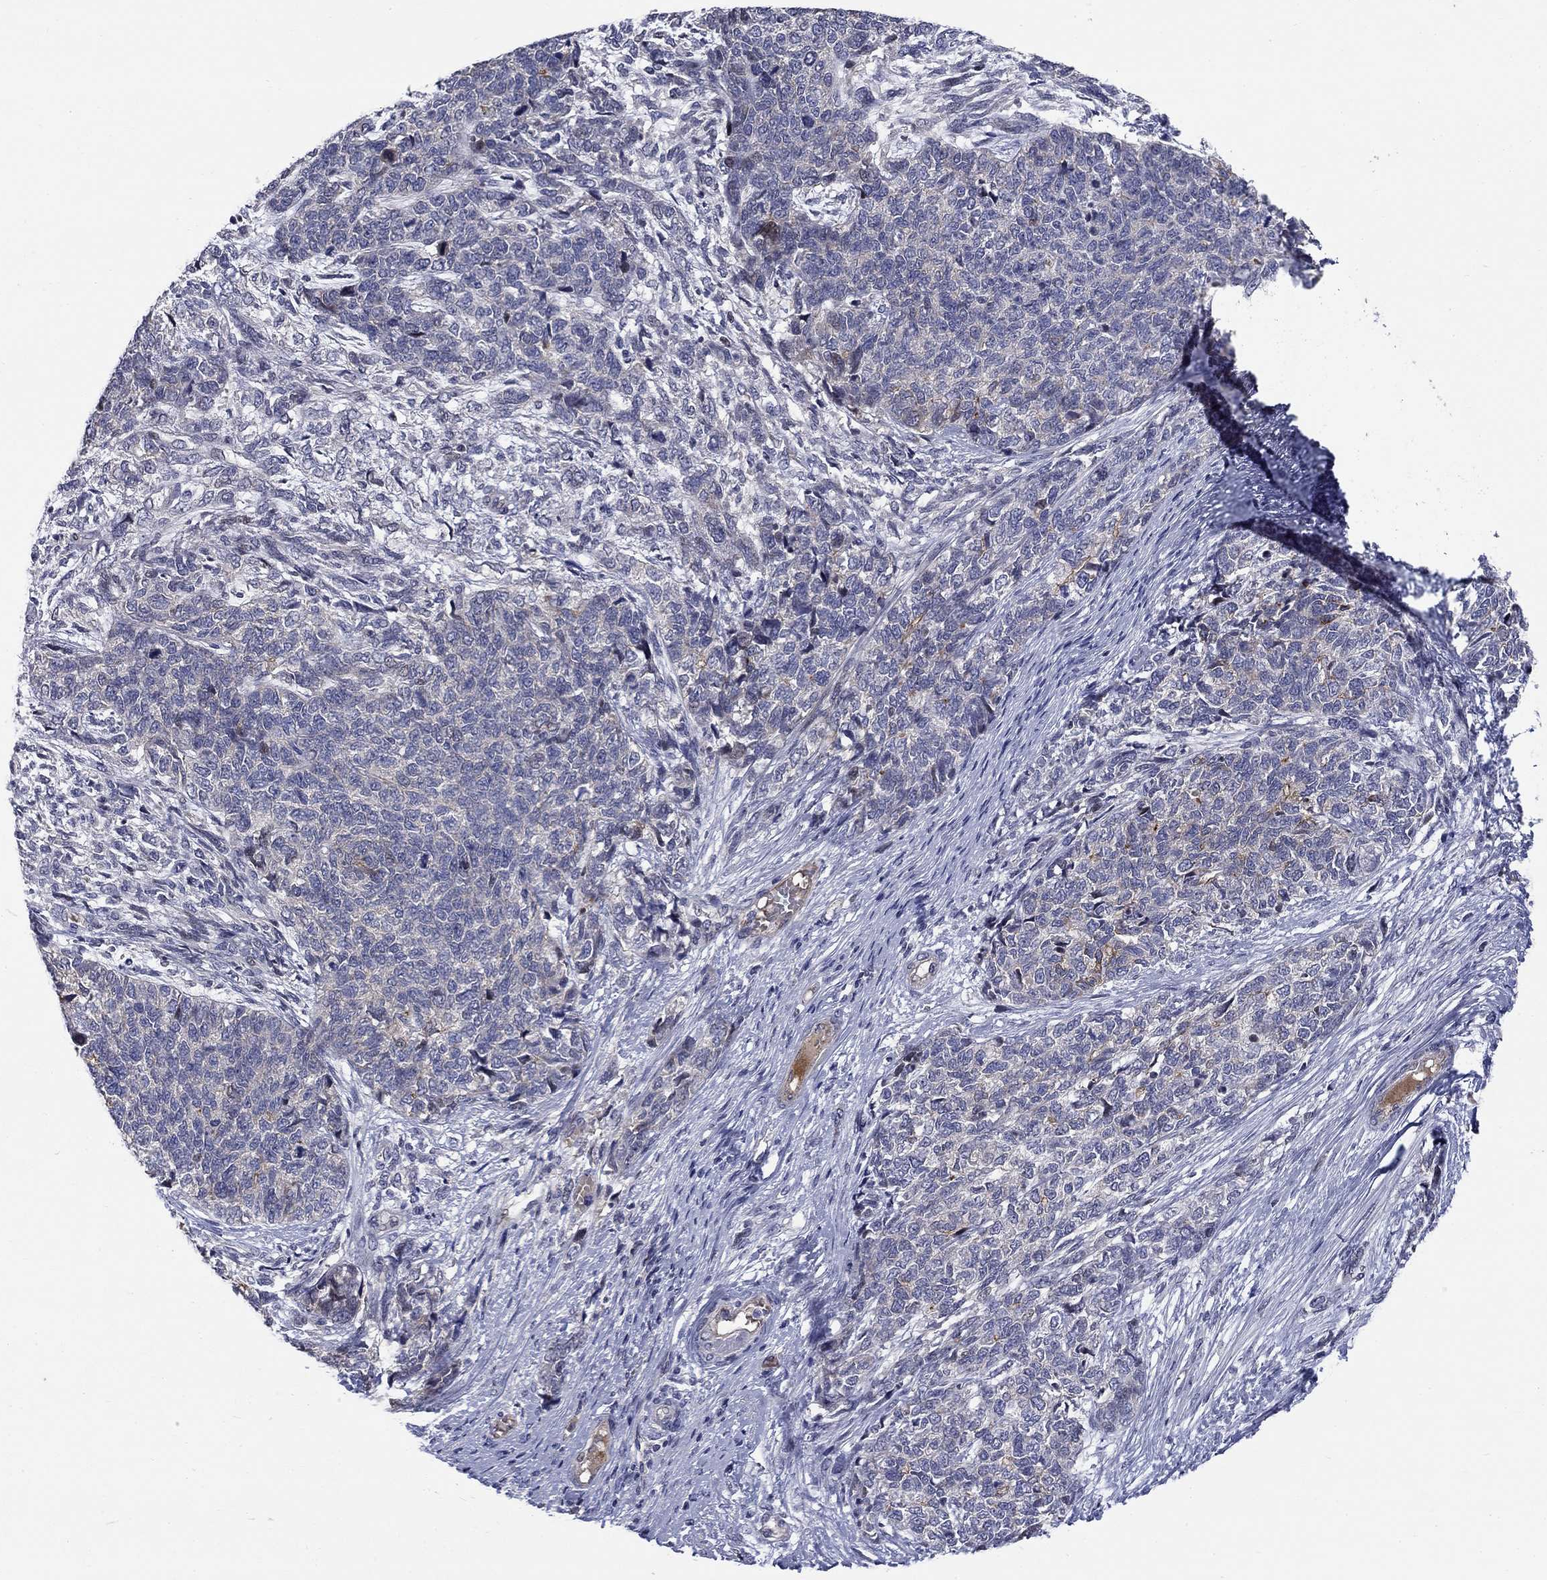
{"staining": {"intensity": "negative", "quantity": "none", "location": "none"}, "tissue": "cervical cancer", "cell_type": "Tumor cells", "image_type": "cancer", "snomed": [{"axis": "morphology", "description": "Squamous cell carcinoma, NOS"}, {"axis": "topography", "description": "Cervix"}], "caption": "IHC micrograph of neoplastic tissue: human cervical cancer stained with DAB (3,3'-diaminobenzidine) exhibits no significant protein positivity in tumor cells. (DAB (3,3'-diaminobenzidine) IHC, high magnification).", "gene": "SLC1A1", "patient": {"sex": "female", "age": 63}}